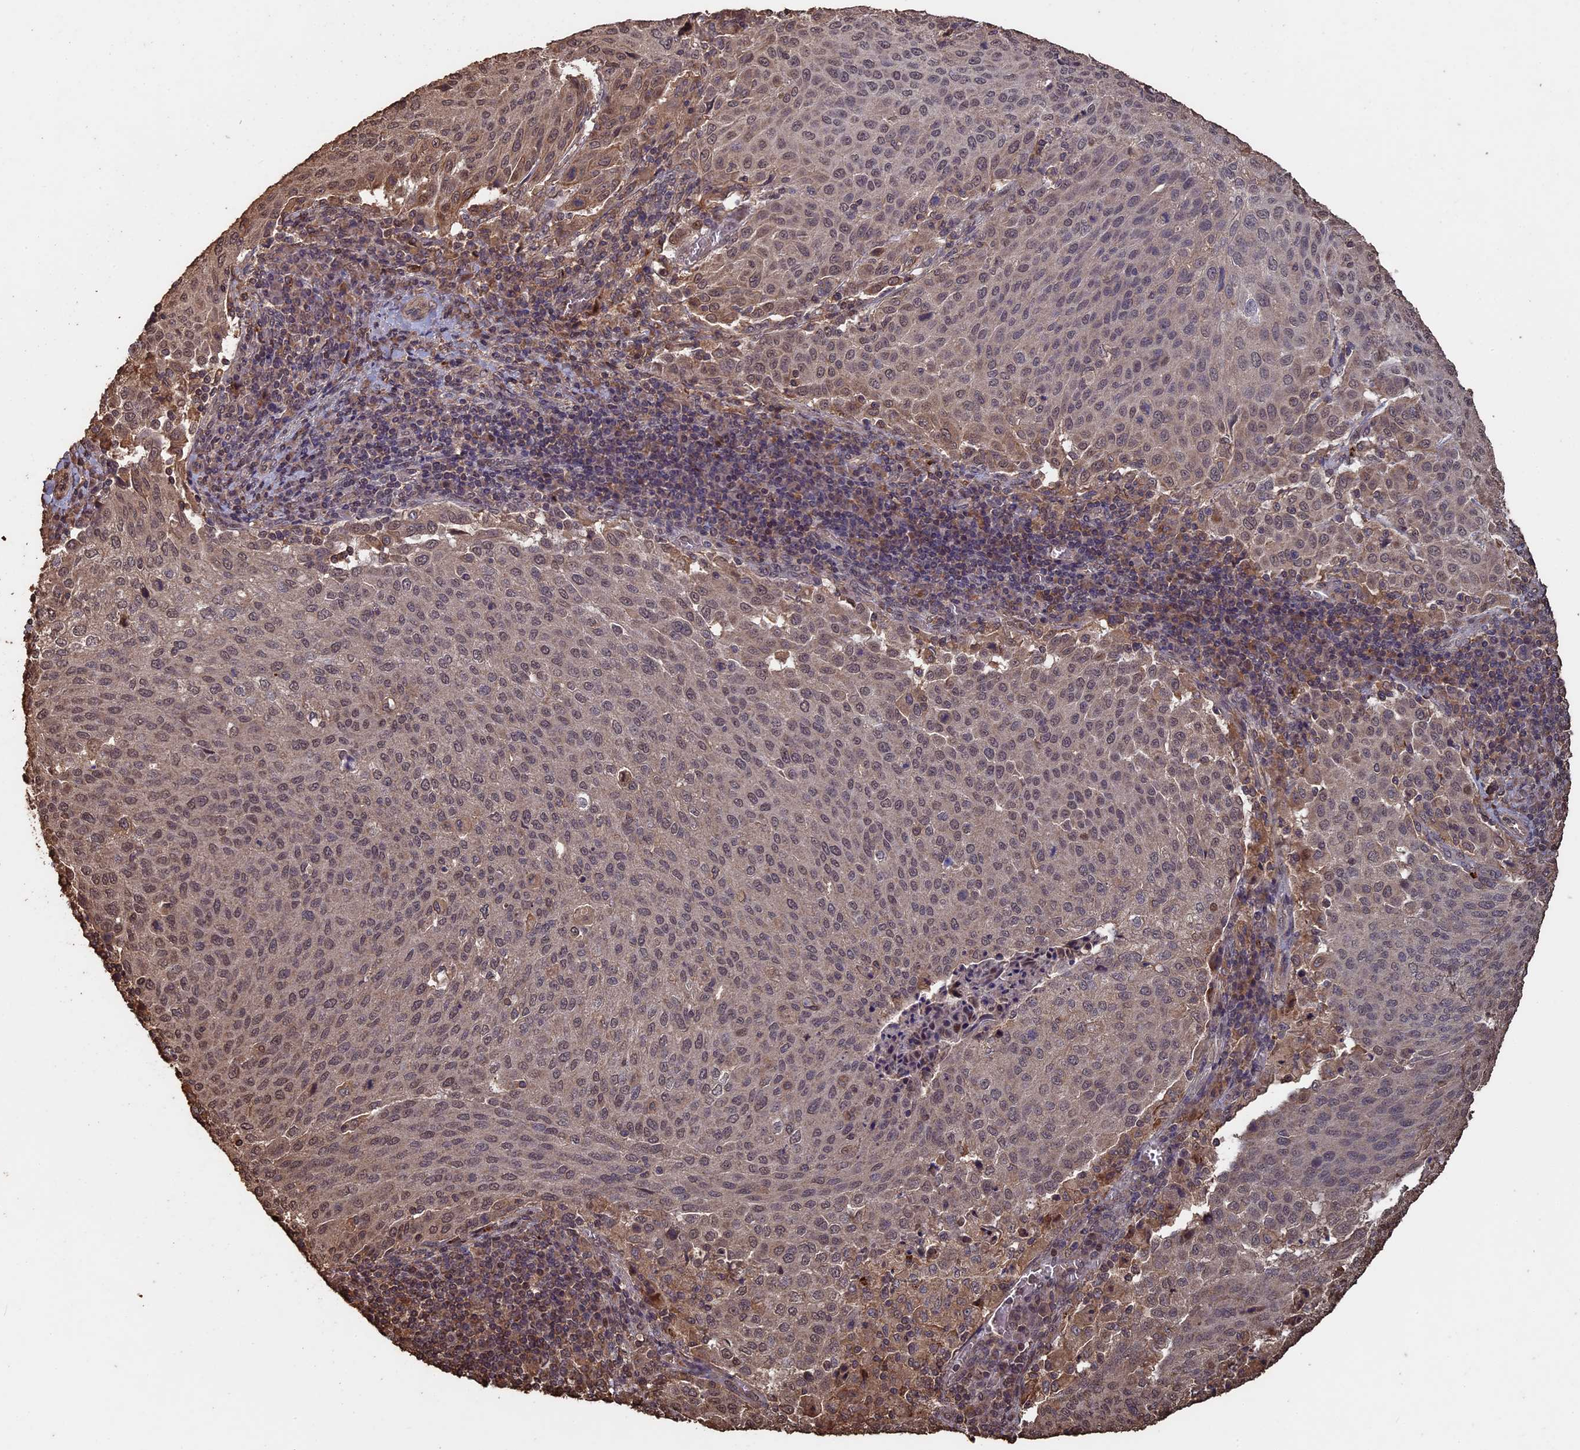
{"staining": {"intensity": "weak", "quantity": "<25%", "location": "cytoplasmic/membranous,nuclear"}, "tissue": "cervical cancer", "cell_type": "Tumor cells", "image_type": "cancer", "snomed": [{"axis": "morphology", "description": "Squamous cell carcinoma, NOS"}, {"axis": "topography", "description": "Cervix"}], "caption": "This is an immunohistochemistry (IHC) photomicrograph of human cervical cancer (squamous cell carcinoma). There is no expression in tumor cells.", "gene": "HUNK", "patient": {"sex": "female", "age": 46}}